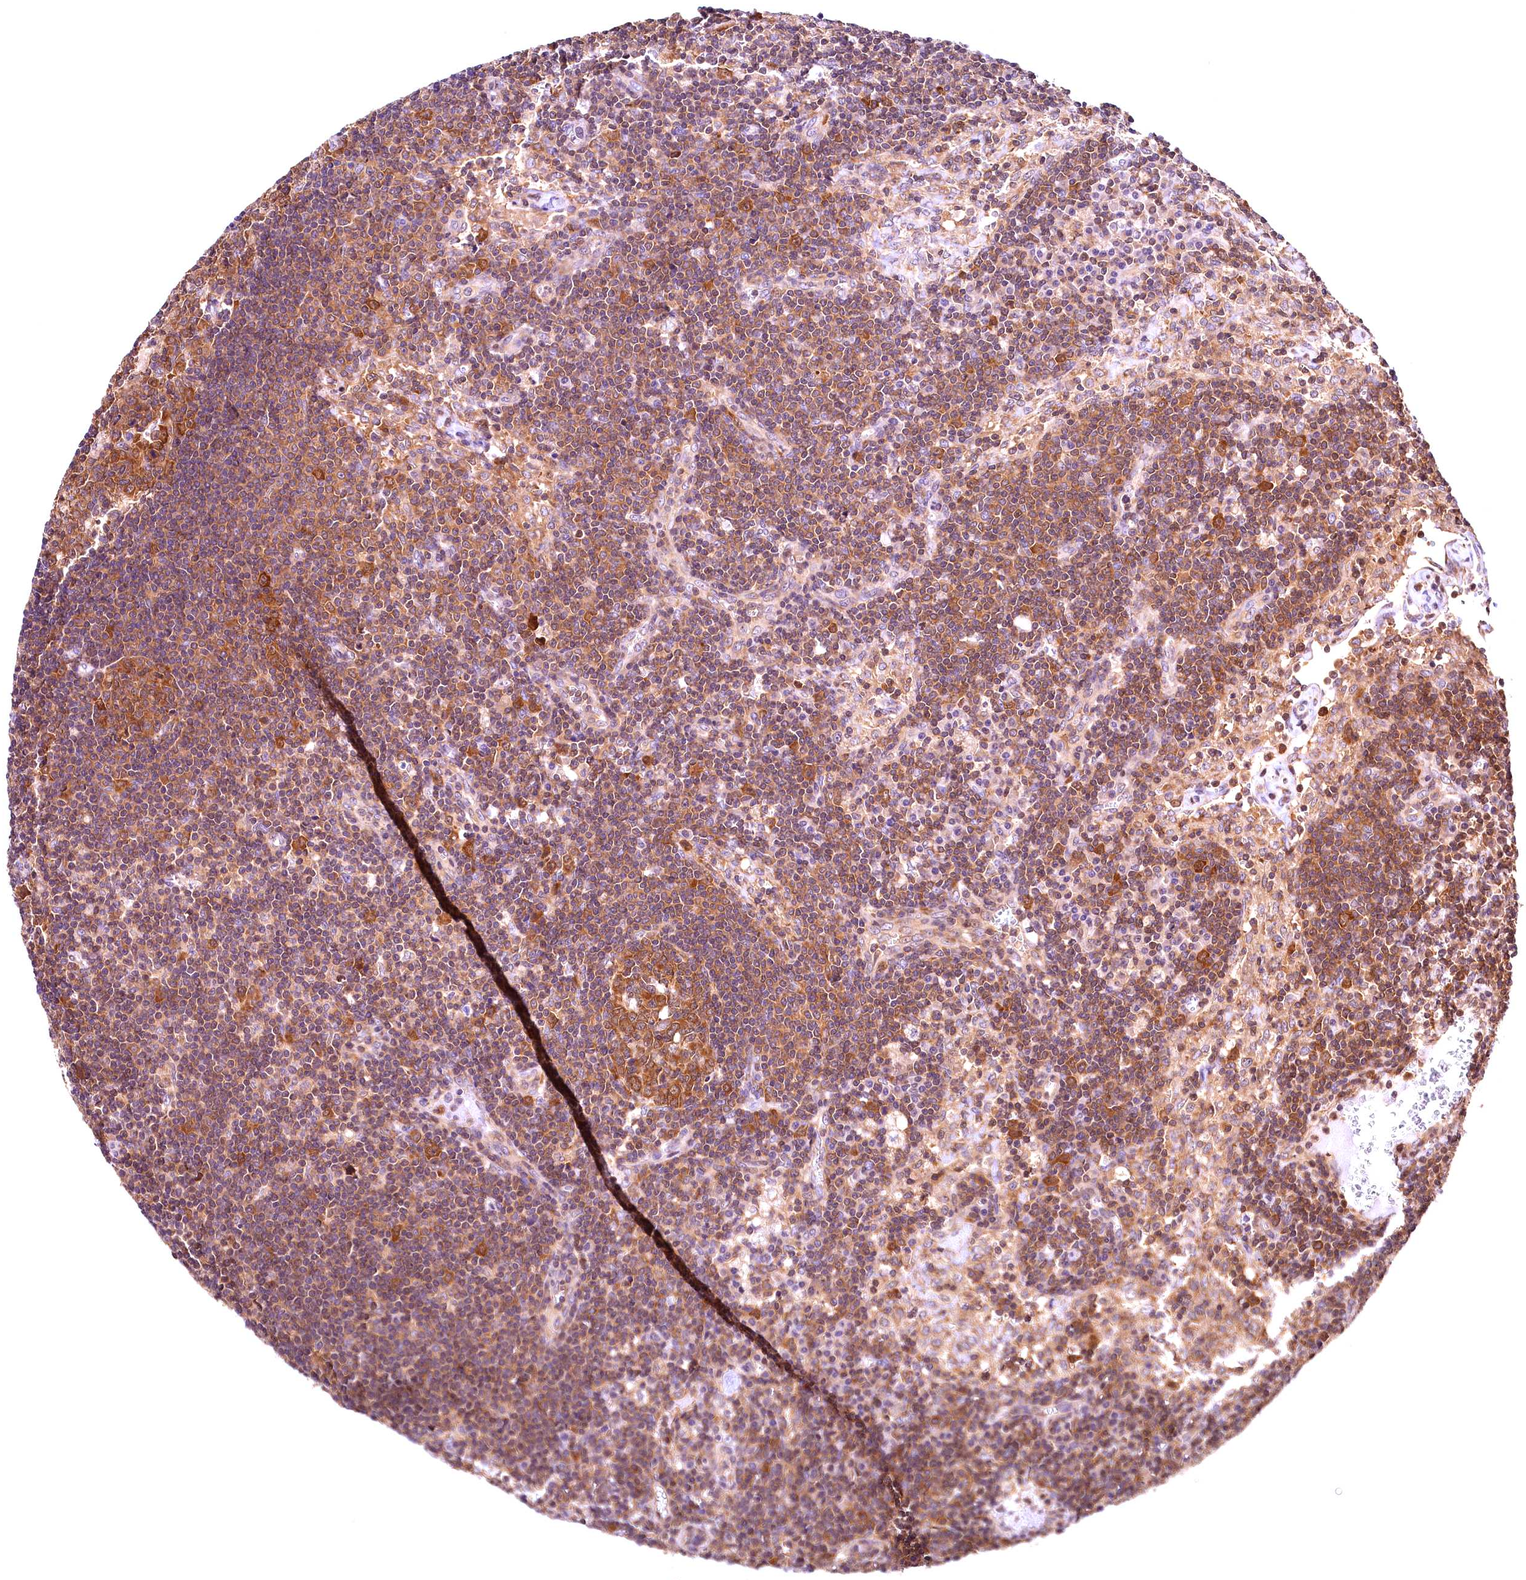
{"staining": {"intensity": "moderate", "quantity": ">75%", "location": "cytoplasmic/membranous"}, "tissue": "lymph node", "cell_type": "Germinal center cells", "image_type": "normal", "snomed": [{"axis": "morphology", "description": "Normal tissue, NOS"}, {"axis": "topography", "description": "Lymph node"}], "caption": "High-magnification brightfield microscopy of unremarkable lymph node stained with DAB (brown) and counterstained with hematoxylin (blue). germinal center cells exhibit moderate cytoplasmic/membranous positivity is appreciated in approximately>75% of cells. (DAB (3,3'-diaminobenzidine) = brown stain, brightfield microscopy at high magnification).", "gene": "CHORDC1", "patient": {"sex": "male", "age": 58}}